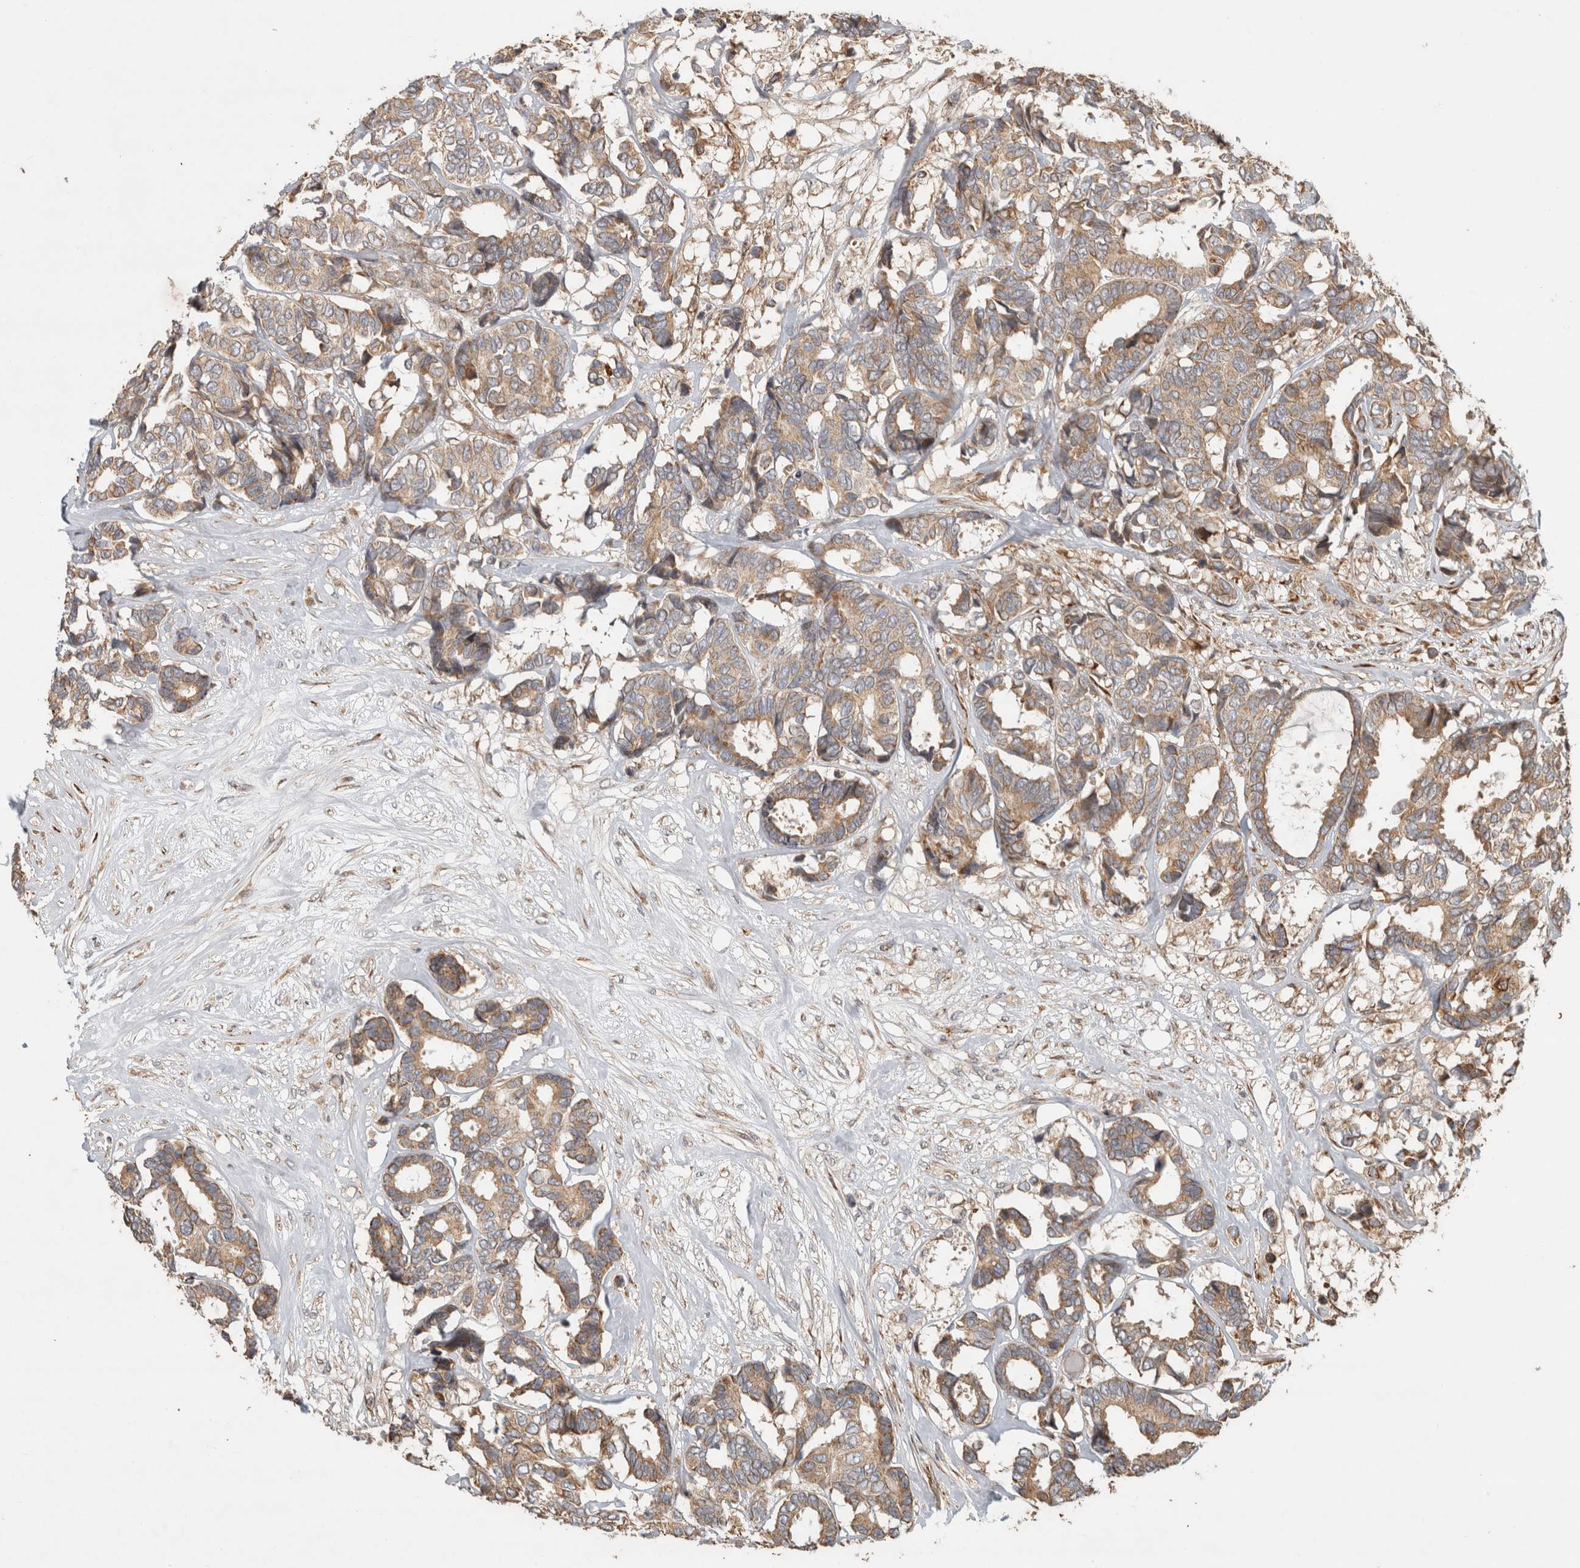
{"staining": {"intensity": "moderate", "quantity": ">75%", "location": "cytoplasmic/membranous"}, "tissue": "breast cancer", "cell_type": "Tumor cells", "image_type": "cancer", "snomed": [{"axis": "morphology", "description": "Duct carcinoma"}, {"axis": "topography", "description": "Breast"}], "caption": "Brown immunohistochemical staining in human breast cancer (invasive ductal carcinoma) exhibits moderate cytoplasmic/membranous staining in approximately >75% of tumor cells. (DAB IHC, brown staining for protein, blue staining for nuclei).", "gene": "TUBD1", "patient": {"sex": "female", "age": 87}}